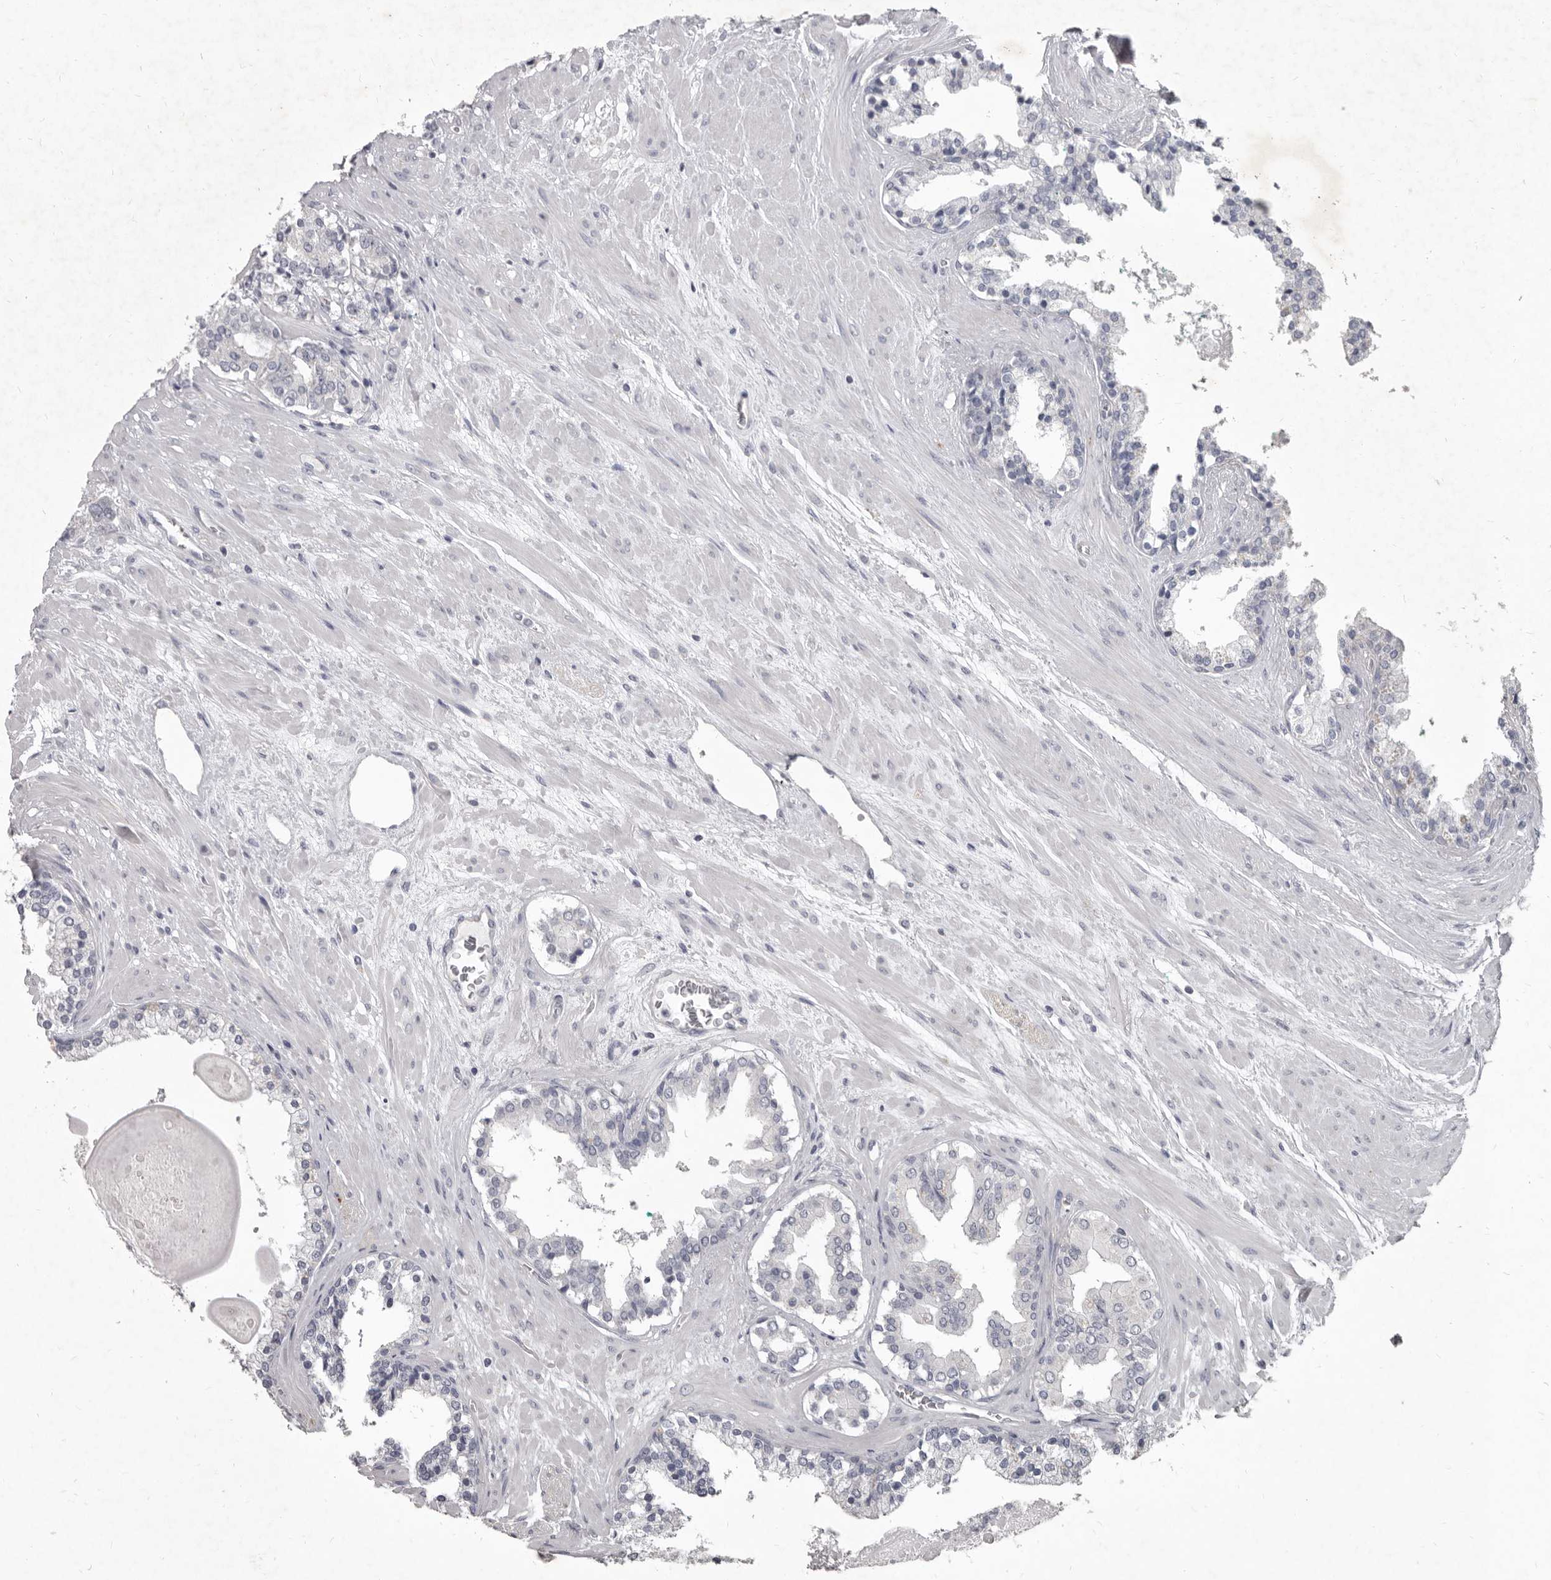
{"staining": {"intensity": "negative", "quantity": "none", "location": "none"}, "tissue": "prostate cancer", "cell_type": "Tumor cells", "image_type": "cancer", "snomed": [{"axis": "morphology", "description": "Adenocarcinoma, High grade"}, {"axis": "topography", "description": "Prostate"}], "caption": "The immunohistochemistry (IHC) micrograph has no significant positivity in tumor cells of high-grade adenocarcinoma (prostate) tissue. (DAB (3,3'-diaminobenzidine) immunohistochemistry (IHC) with hematoxylin counter stain).", "gene": "GSK3B", "patient": {"sex": "male", "age": 71}}